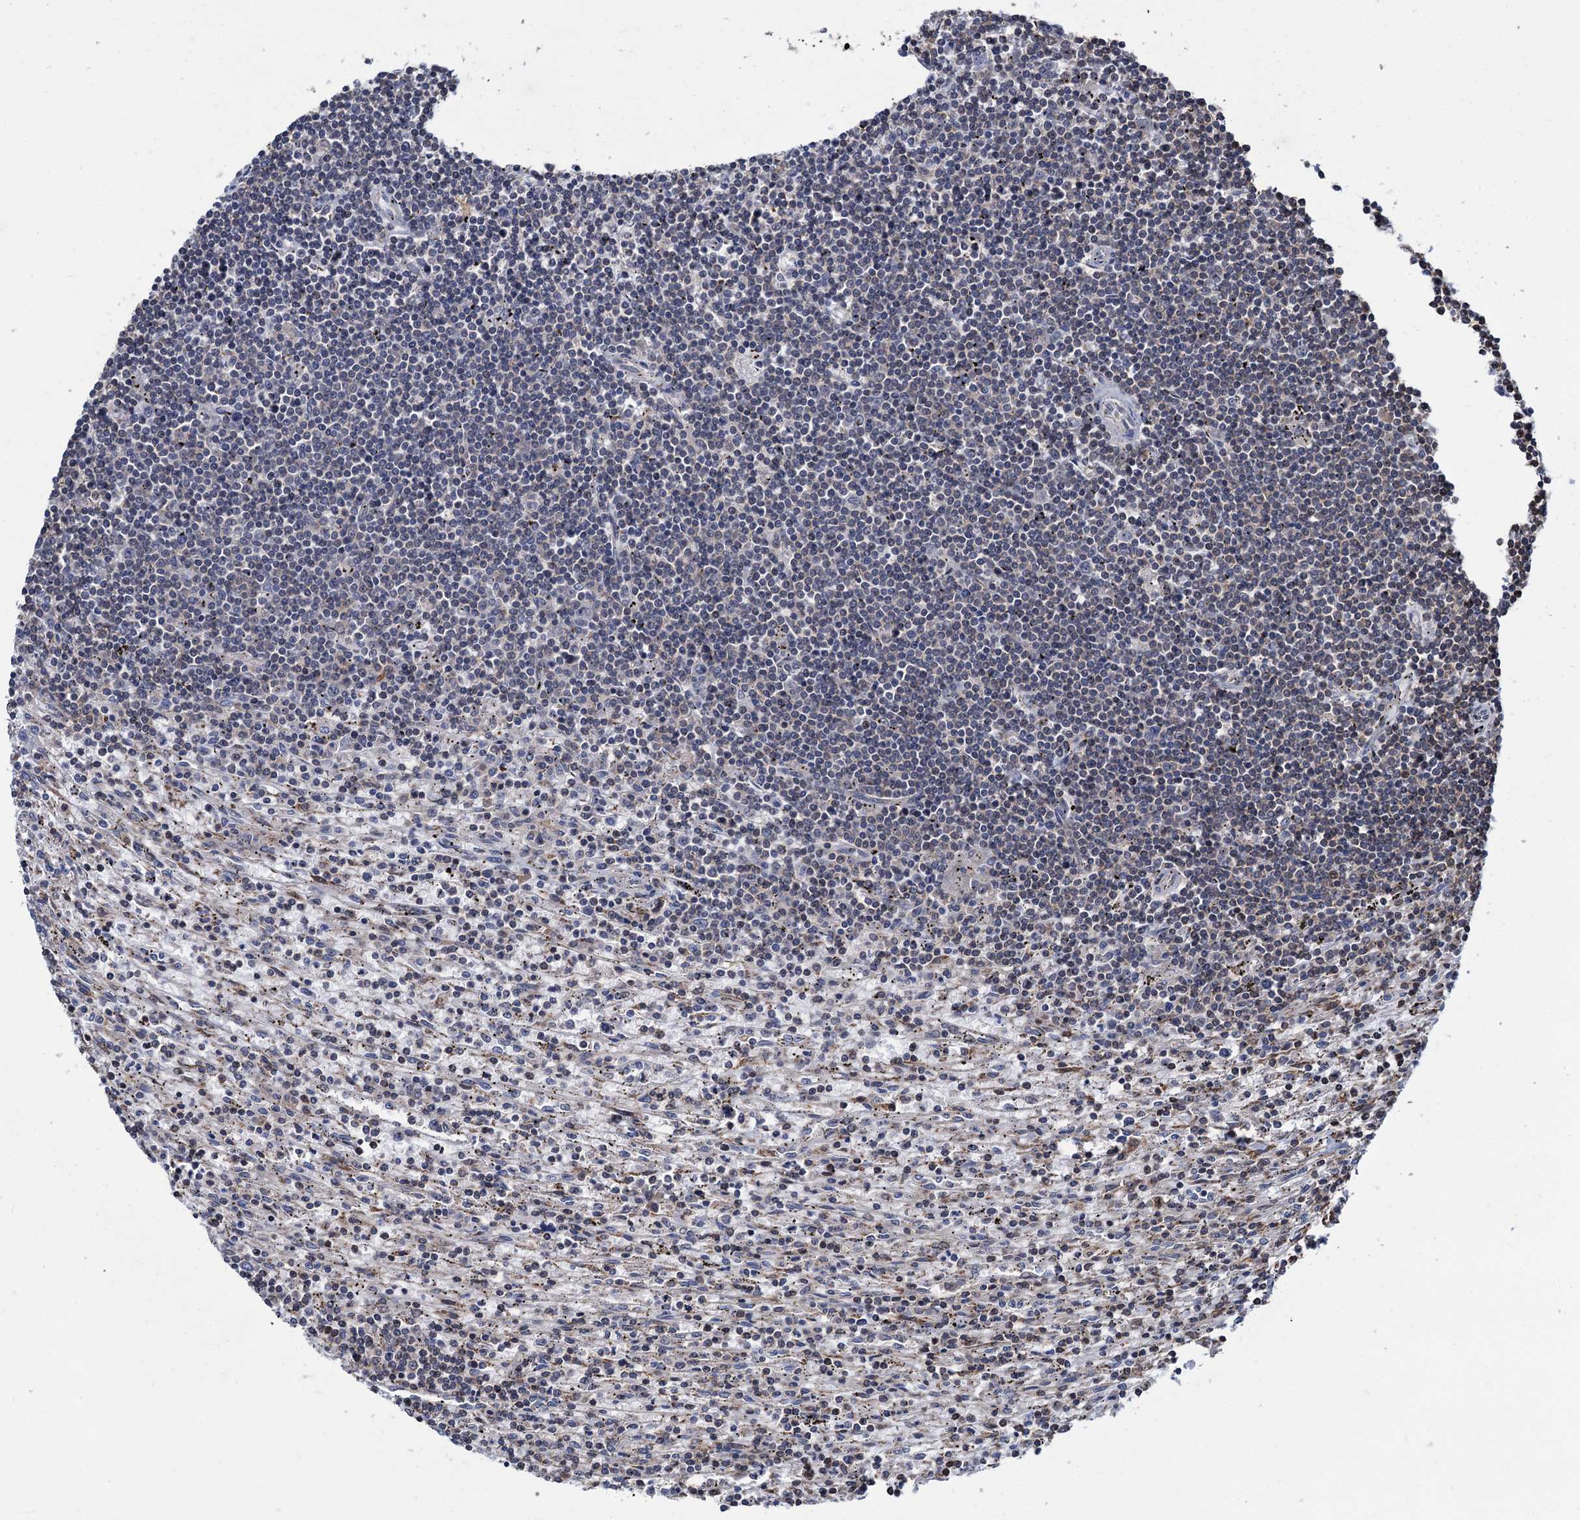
{"staining": {"intensity": "negative", "quantity": "none", "location": "none"}, "tissue": "lymphoma", "cell_type": "Tumor cells", "image_type": "cancer", "snomed": [{"axis": "morphology", "description": "Malignant lymphoma, non-Hodgkin's type, Low grade"}, {"axis": "topography", "description": "Spleen"}], "caption": "Lymphoma was stained to show a protein in brown. There is no significant positivity in tumor cells. (DAB (3,3'-diaminobenzidine) immunohistochemistry (IHC) with hematoxylin counter stain).", "gene": "CCDC102A", "patient": {"sex": "male", "age": 76}}